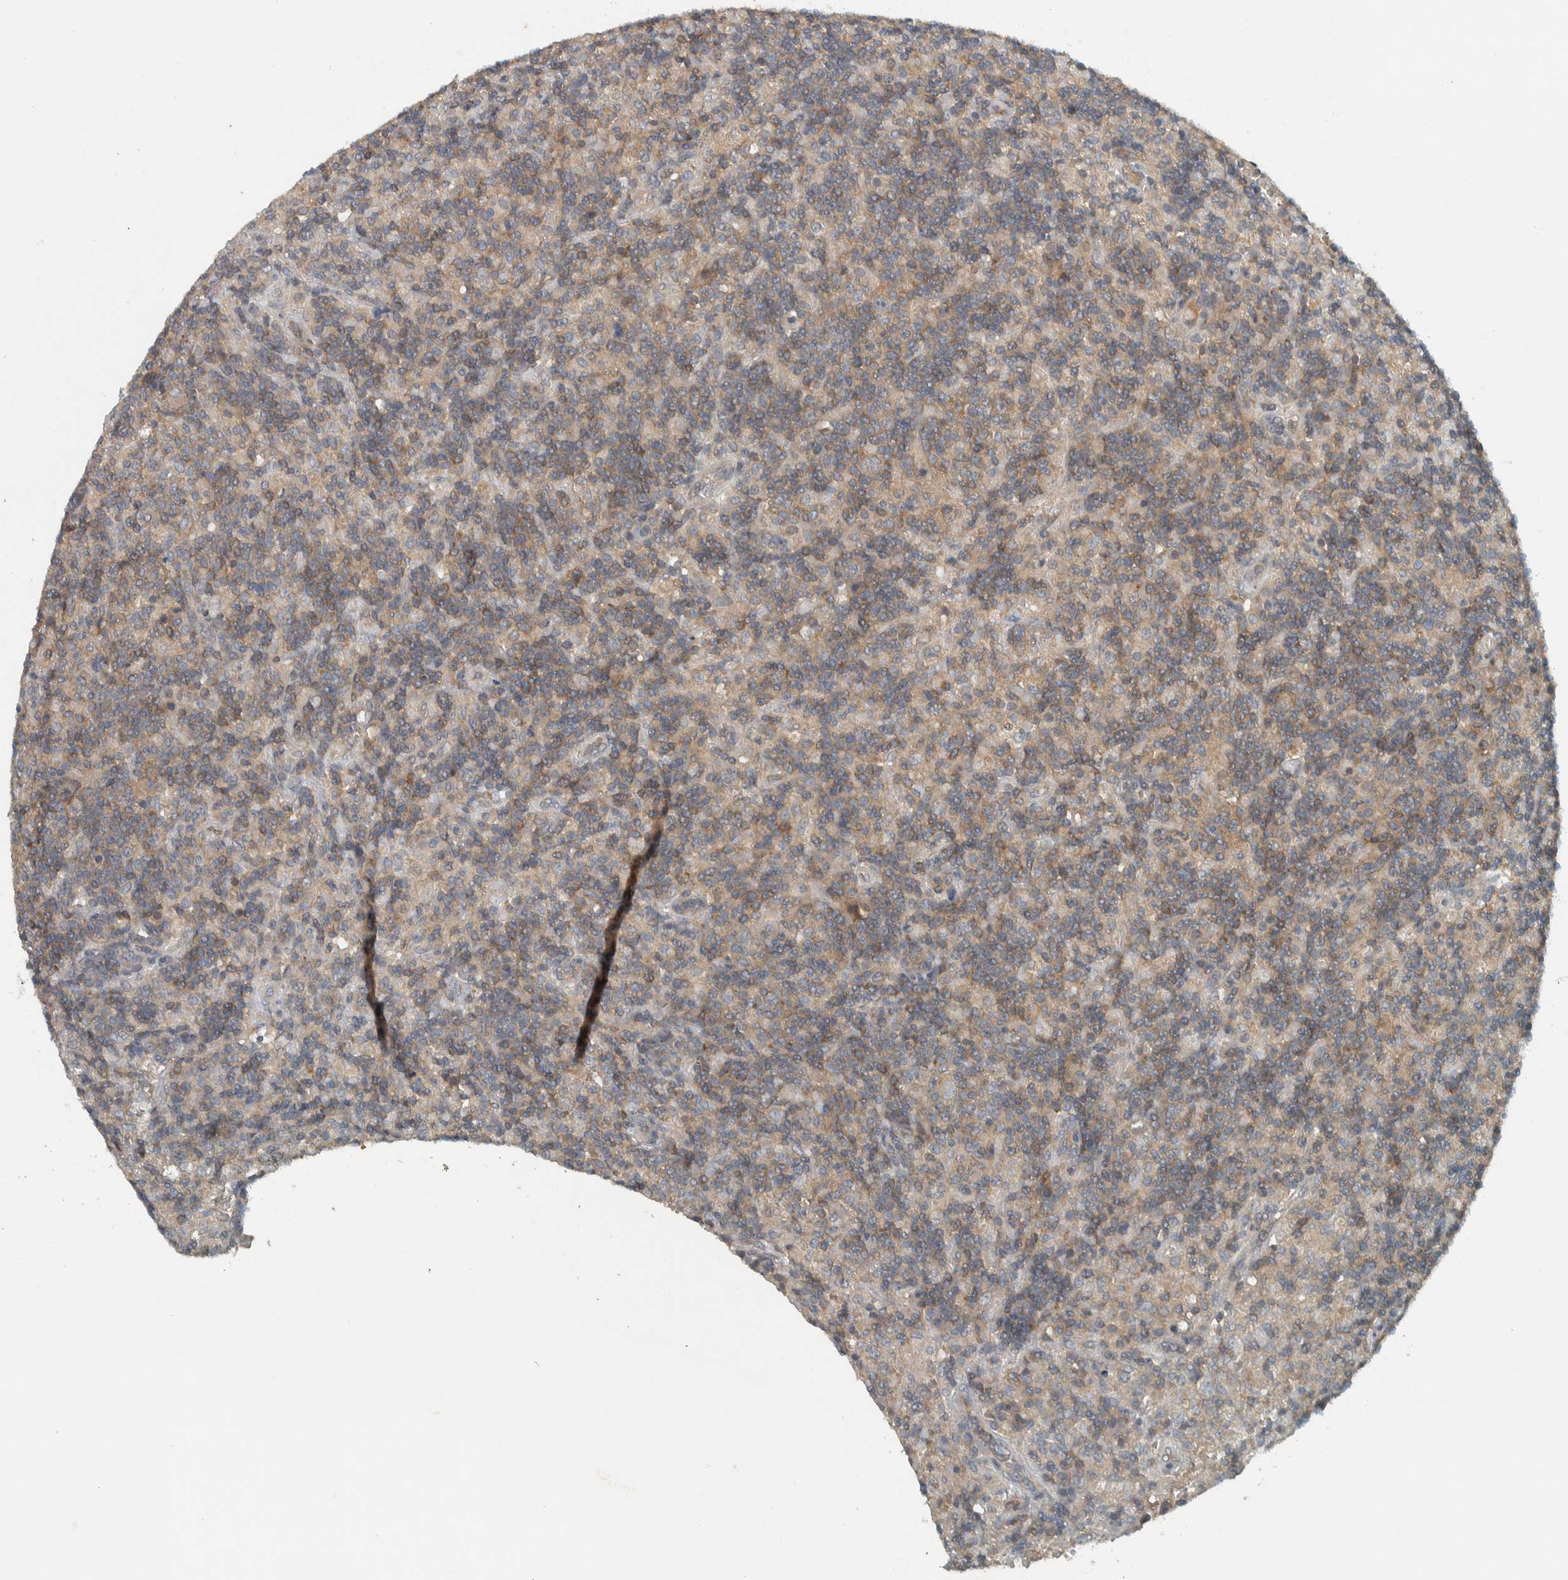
{"staining": {"intensity": "weak", "quantity": "25%-75%", "location": "cytoplasmic/membranous"}, "tissue": "lymphoma", "cell_type": "Tumor cells", "image_type": "cancer", "snomed": [{"axis": "morphology", "description": "Hodgkin's disease, NOS"}, {"axis": "topography", "description": "Lymph node"}], "caption": "Protein staining displays weak cytoplasmic/membranous expression in approximately 25%-75% of tumor cells in Hodgkin's disease.", "gene": "CLCN2", "patient": {"sex": "male", "age": 70}}